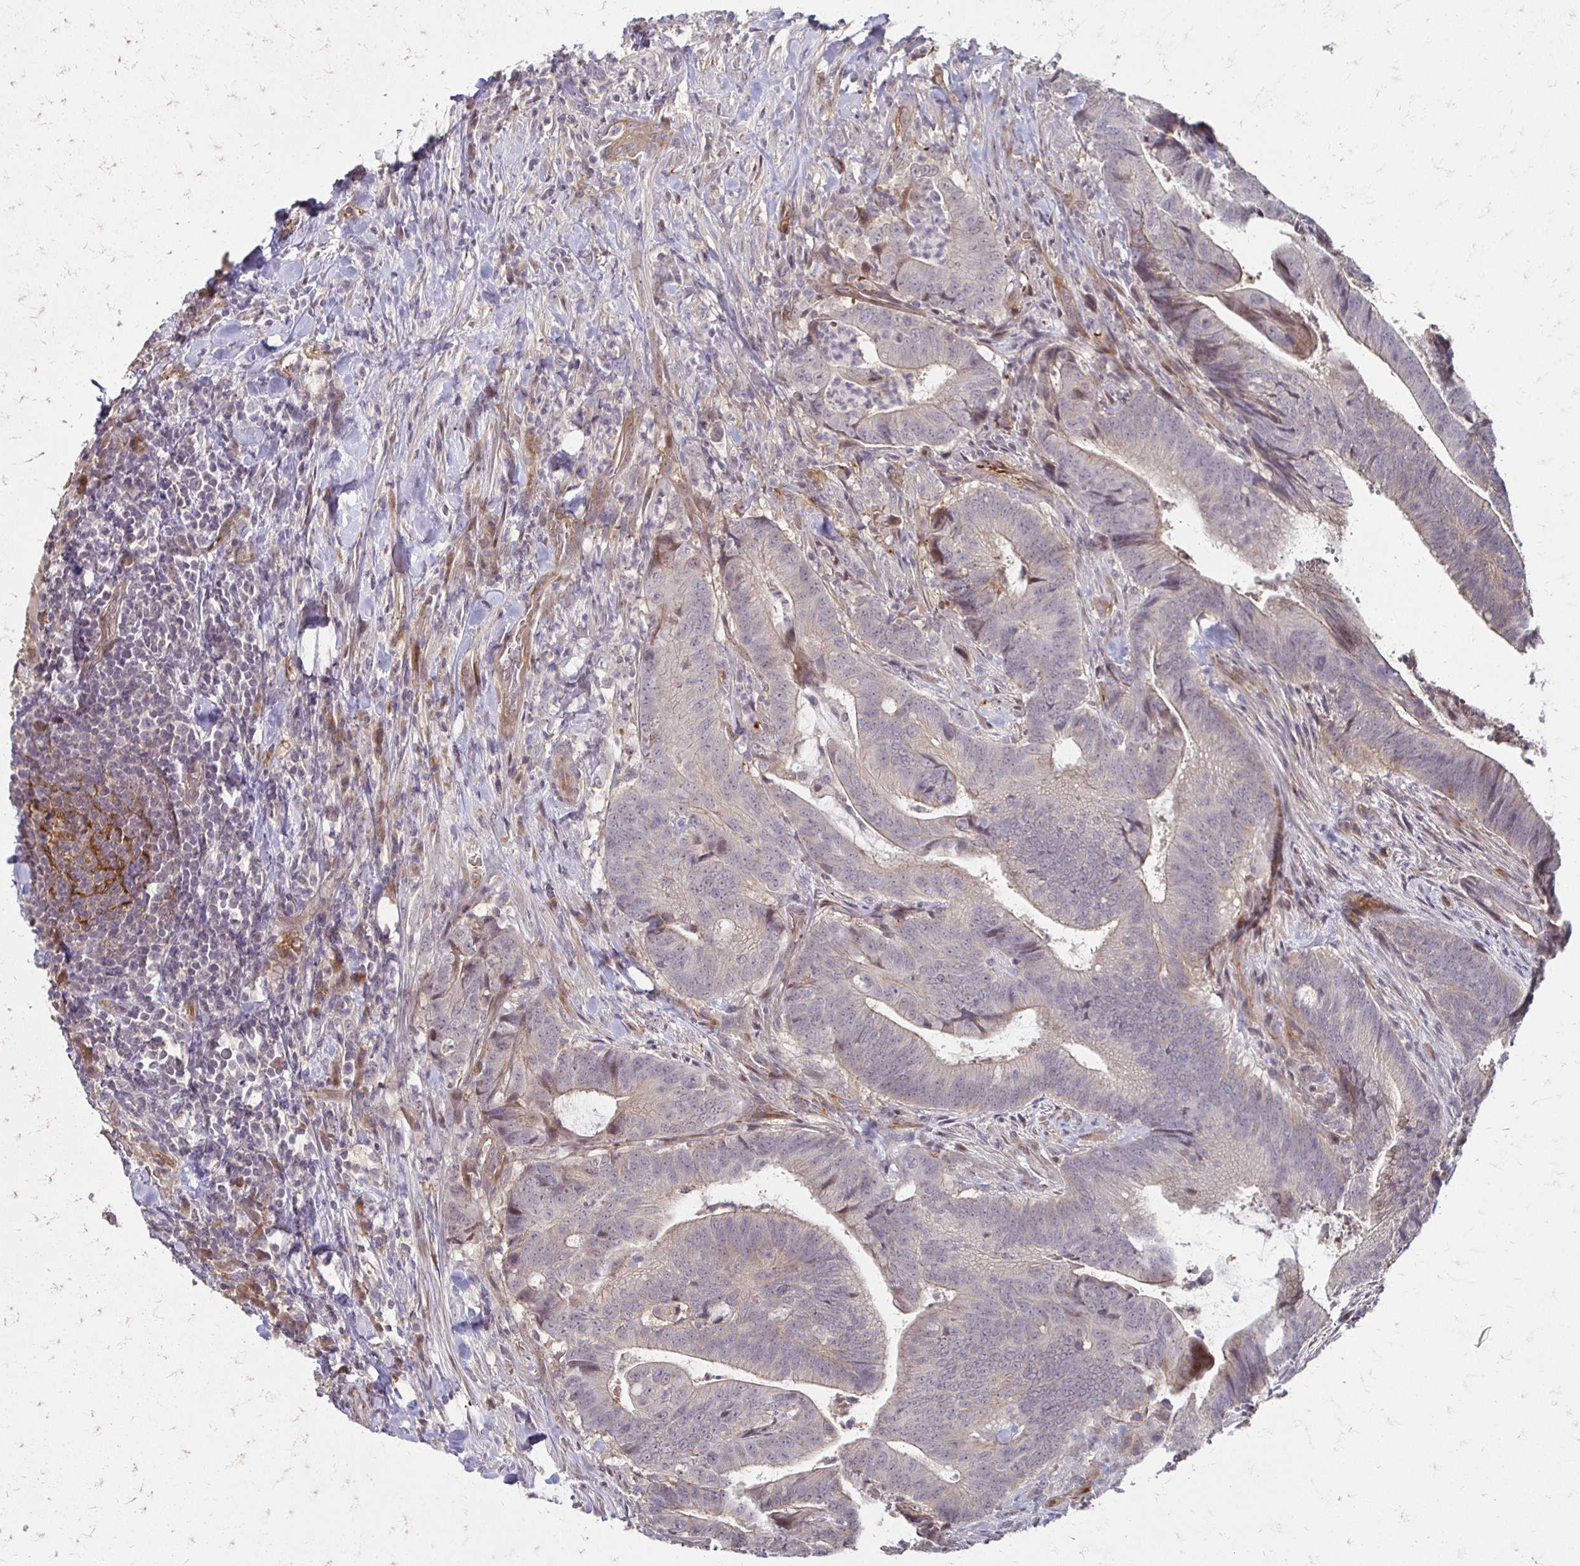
{"staining": {"intensity": "negative", "quantity": "none", "location": "none"}, "tissue": "colorectal cancer", "cell_type": "Tumor cells", "image_type": "cancer", "snomed": [{"axis": "morphology", "description": "Adenocarcinoma, NOS"}, {"axis": "topography", "description": "Colon"}], "caption": "Tumor cells are negative for protein expression in human colorectal cancer.", "gene": "CFL2", "patient": {"sex": "female", "age": 43}}